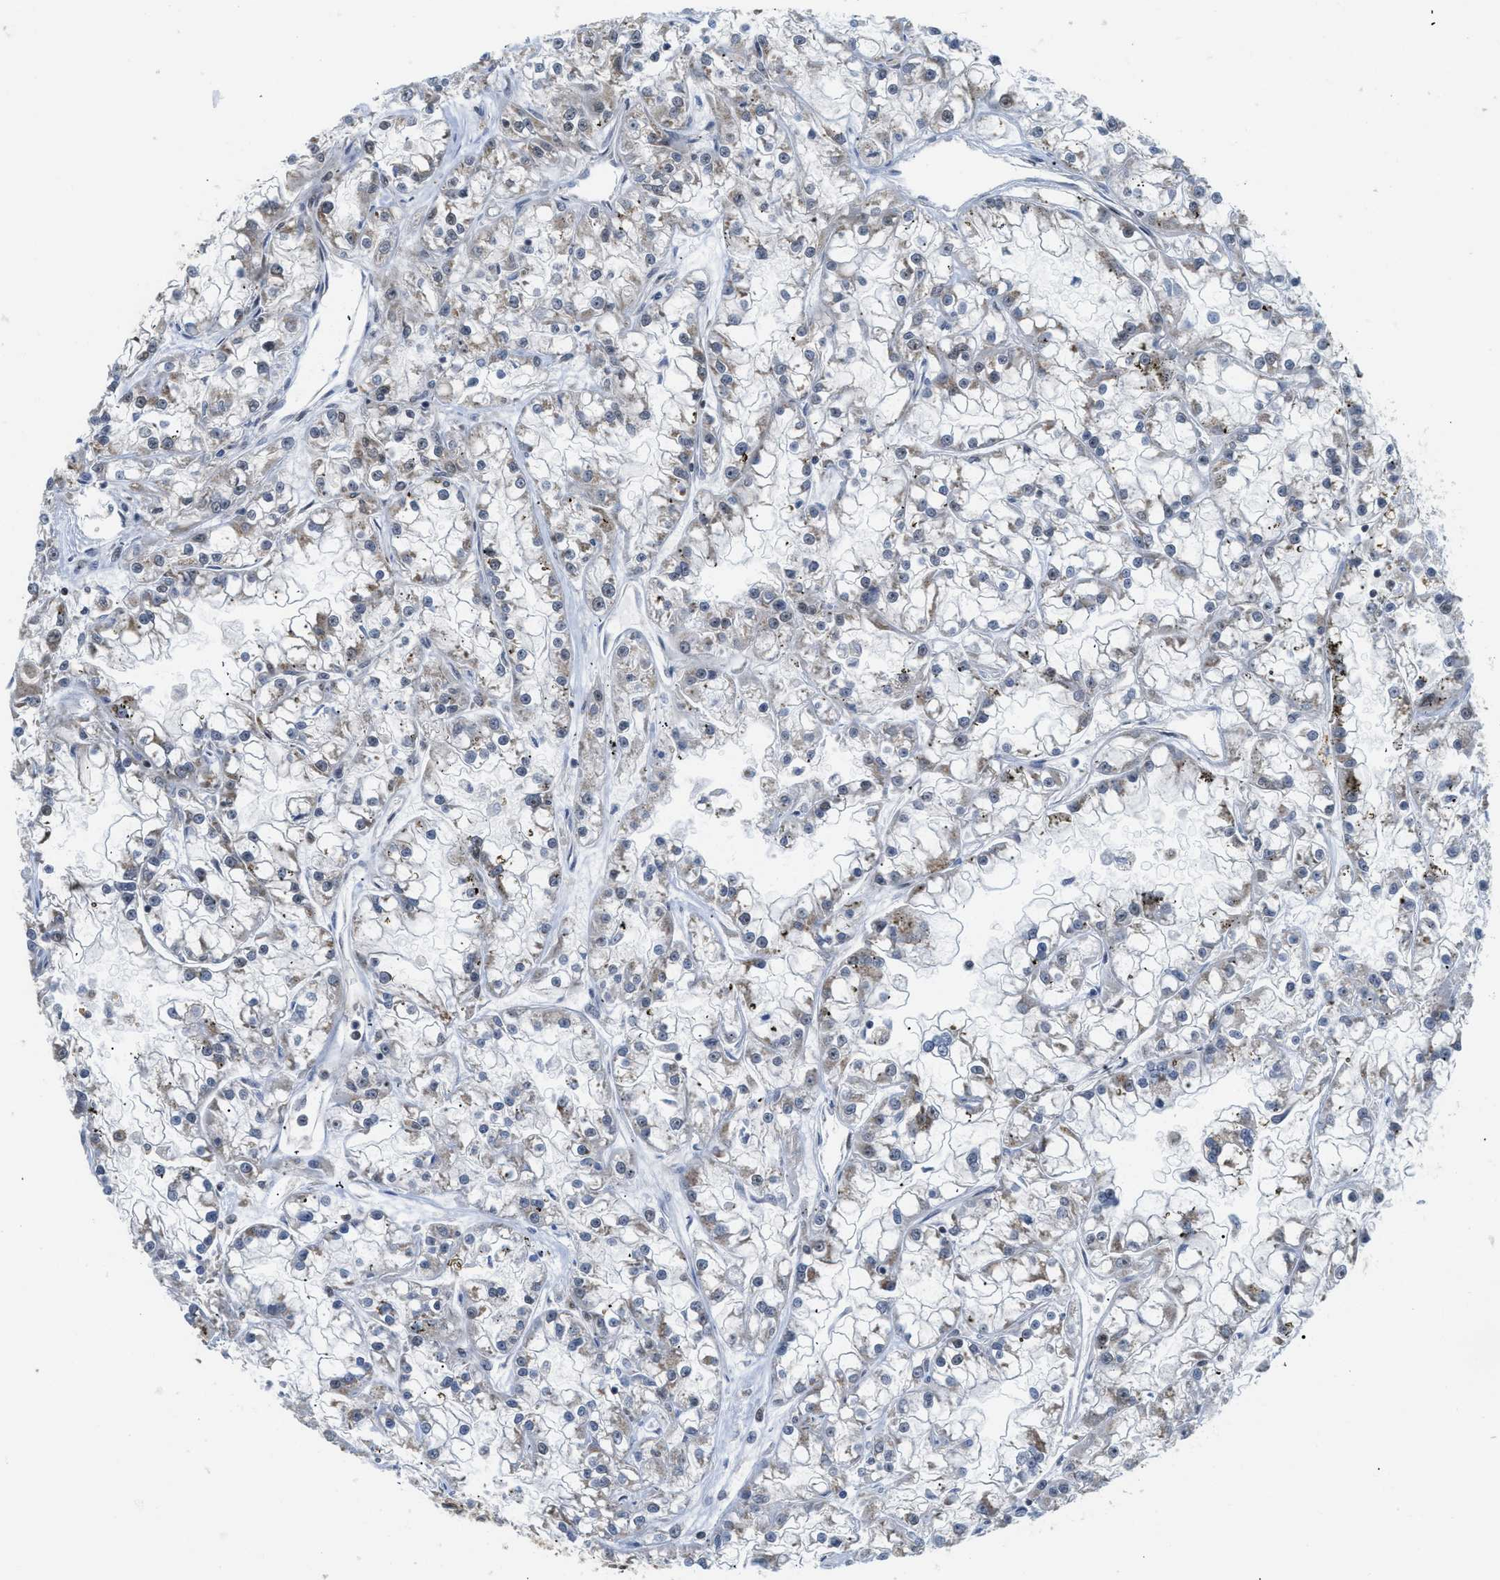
{"staining": {"intensity": "moderate", "quantity": "<25%", "location": "cytoplasmic/membranous"}, "tissue": "renal cancer", "cell_type": "Tumor cells", "image_type": "cancer", "snomed": [{"axis": "morphology", "description": "Adenocarcinoma, NOS"}, {"axis": "topography", "description": "Kidney"}], "caption": "Immunohistochemistry (DAB (3,3'-diaminobenzidine)) staining of human renal cancer demonstrates moderate cytoplasmic/membranous protein staining in approximately <25% of tumor cells. (DAB (3,3'-diaminobenzidine) IHC with brightfield microscopy, high magnification).", "gene": "TACC1", "patient": {"sex": "female", "age": 52}}